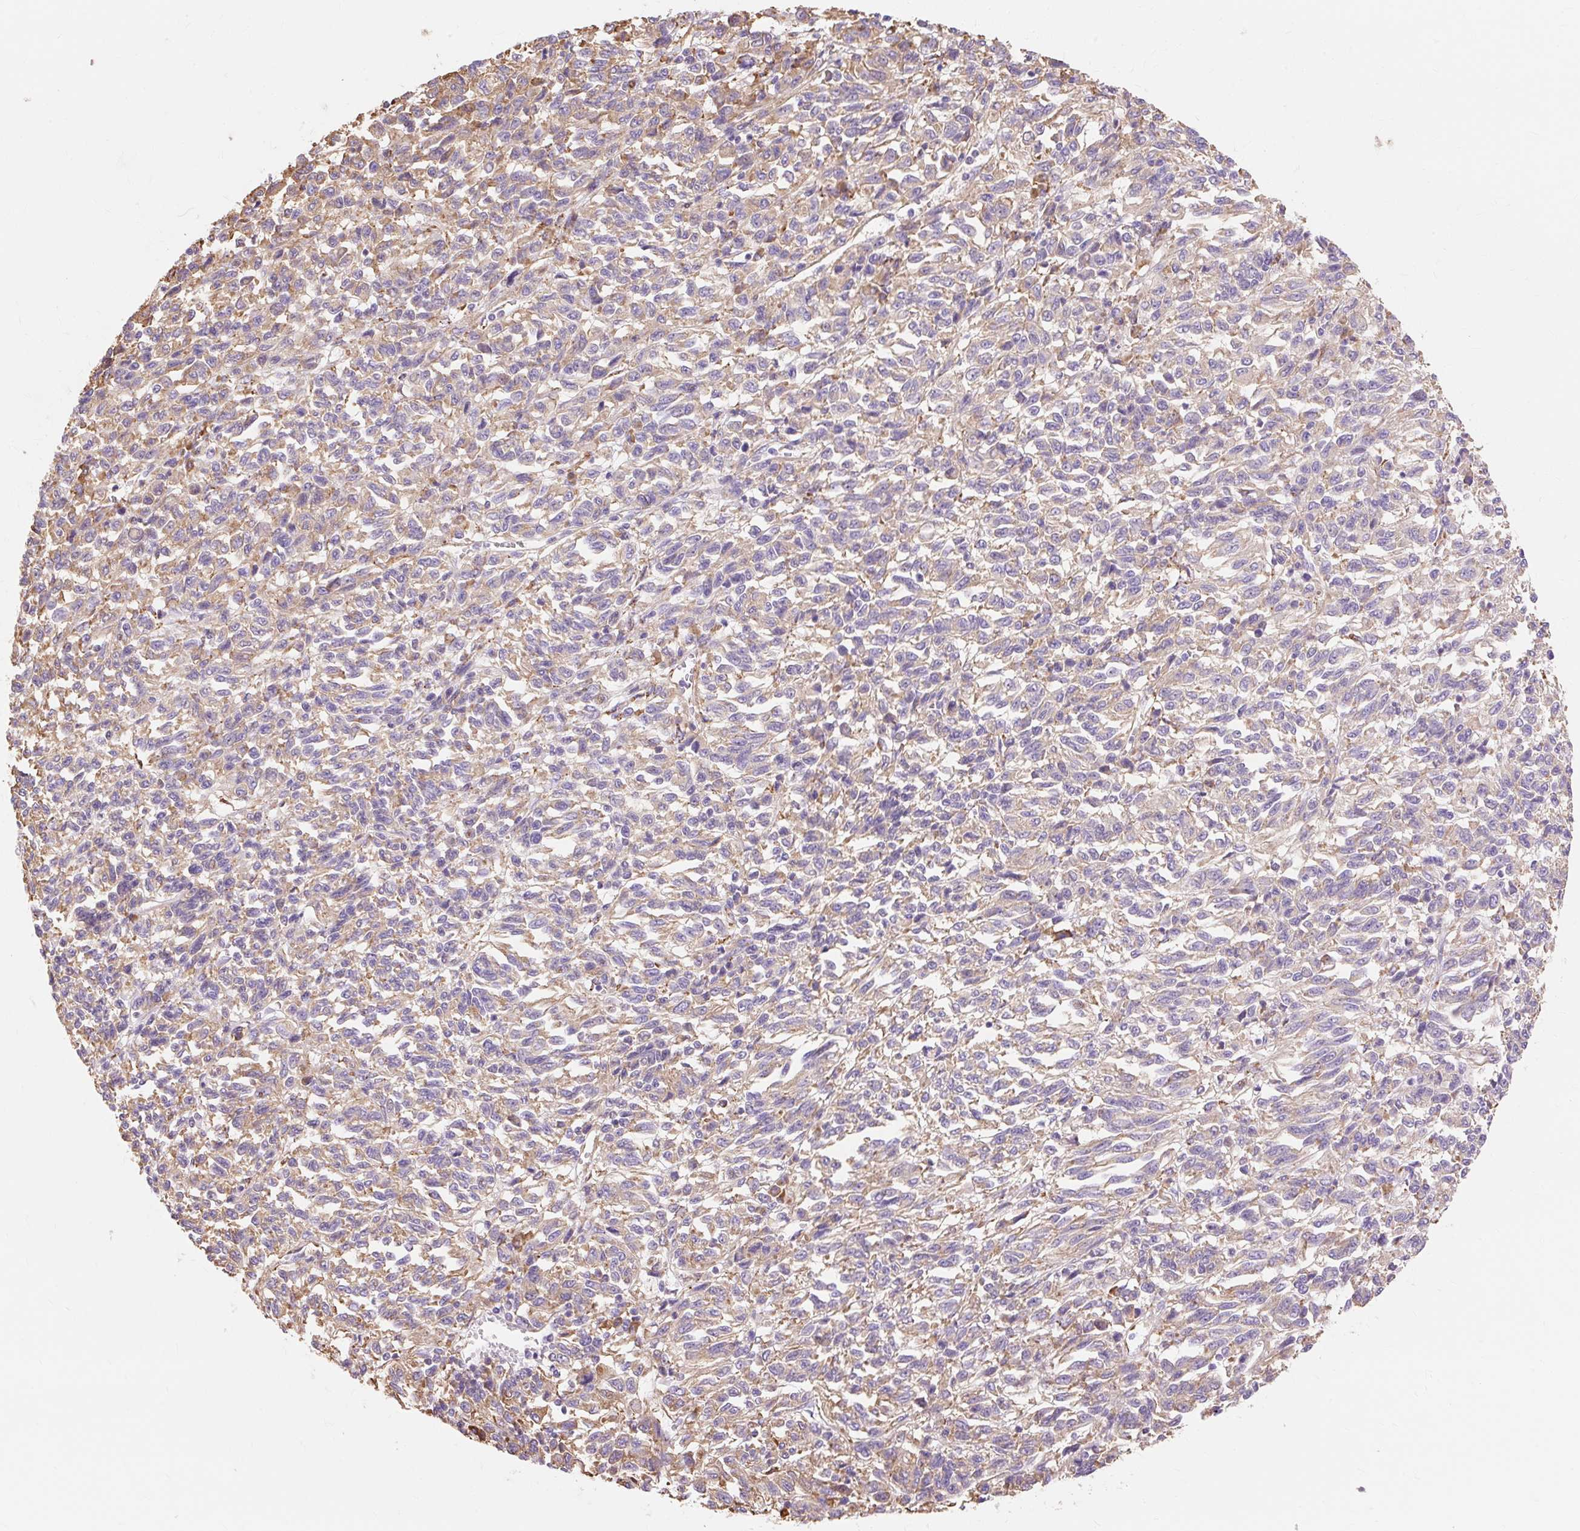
{"staining": {"intensity": "weak", "quantity": ">75%", "location": "cytoplasmic/membranous"}, "tissue": "melanoma", "cell_type": "Tumor cells", "image_type": "cancer", "snomed": [{"axis": "morphology", "description": "Malignant melanoma, Metastatic site"}, {"axis": "topography", "description": "Lung"}], "caption": "Immunohistochemistry of melanoma displays low levels of weak cytoplasmic/membranous staining in about >75% of tumor cells.", "gene": "RPS17", "patient": {"sex": "male", "age": 64}}